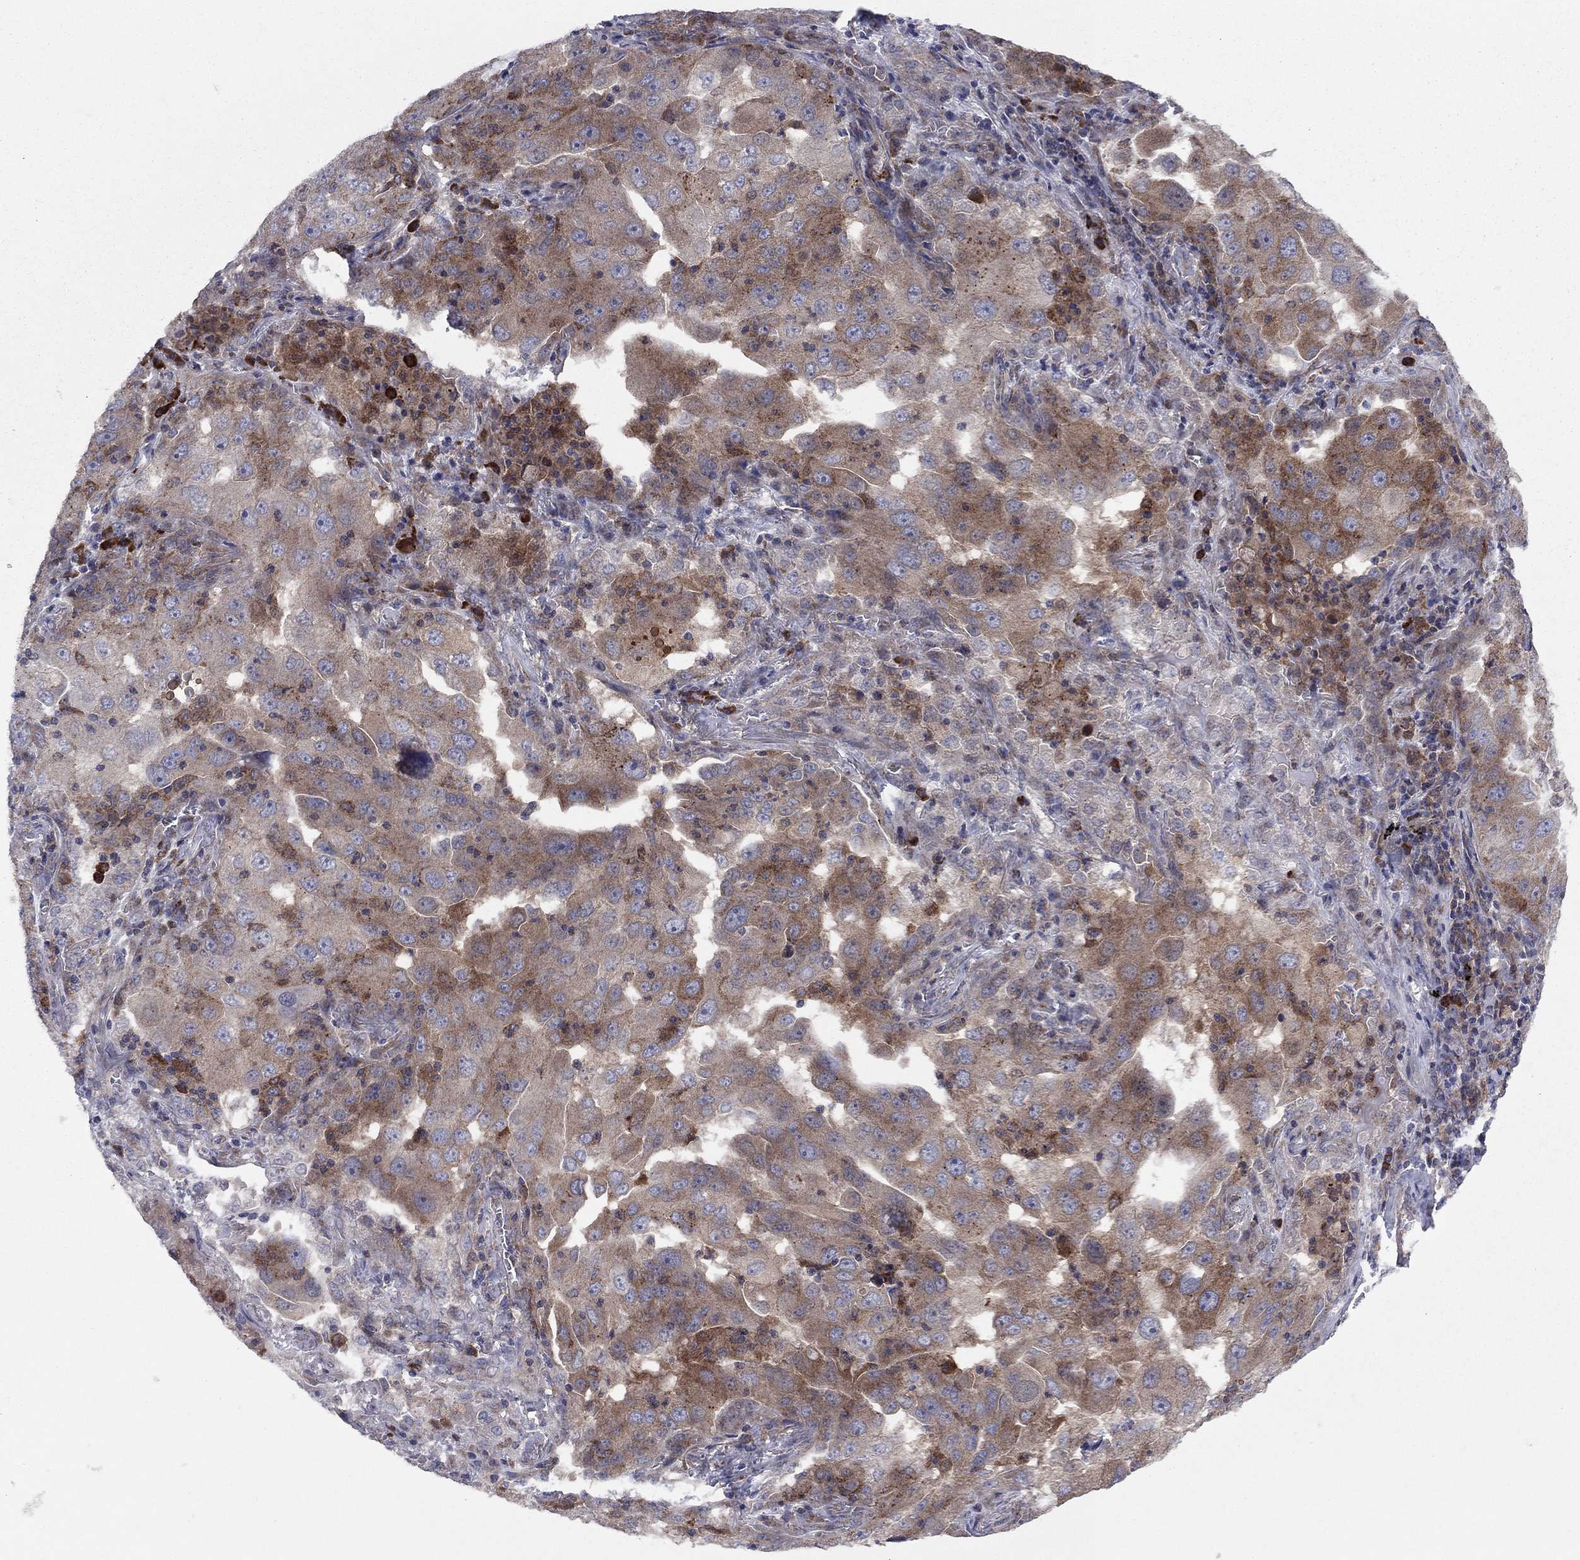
{"staining": {"intensity": "moderate", "quantity": "25%-75%", "location": "cytoplasmic/membranous"}, "tissue": "lung cancer", "cell_type": "Tumor cells", "image_type": "cancer", "snomed": [{"axis": "morphology", "description": "Adenocarcinoma, NOS"}, {"axis": "topography", "description": "Lung"}], "caption": "High-magnification brightfield microscopy of lung adenocarcinoma stained with DAB (3,3'-diaminobenzidine) (brown) and counterstained with hematoxylin (blue). tumor cells exhibit moderate cytoplasmic/membranous expression is present in about25%-75% of cells. The staining is performed using DAB (3,3'-diaminobenzidine) brown chromogen to label protein expression. The nuclei are counter-stained blue using hematoxylin.", "gene": "MEA1", "patient": {"sex": "female", "age": 61}}